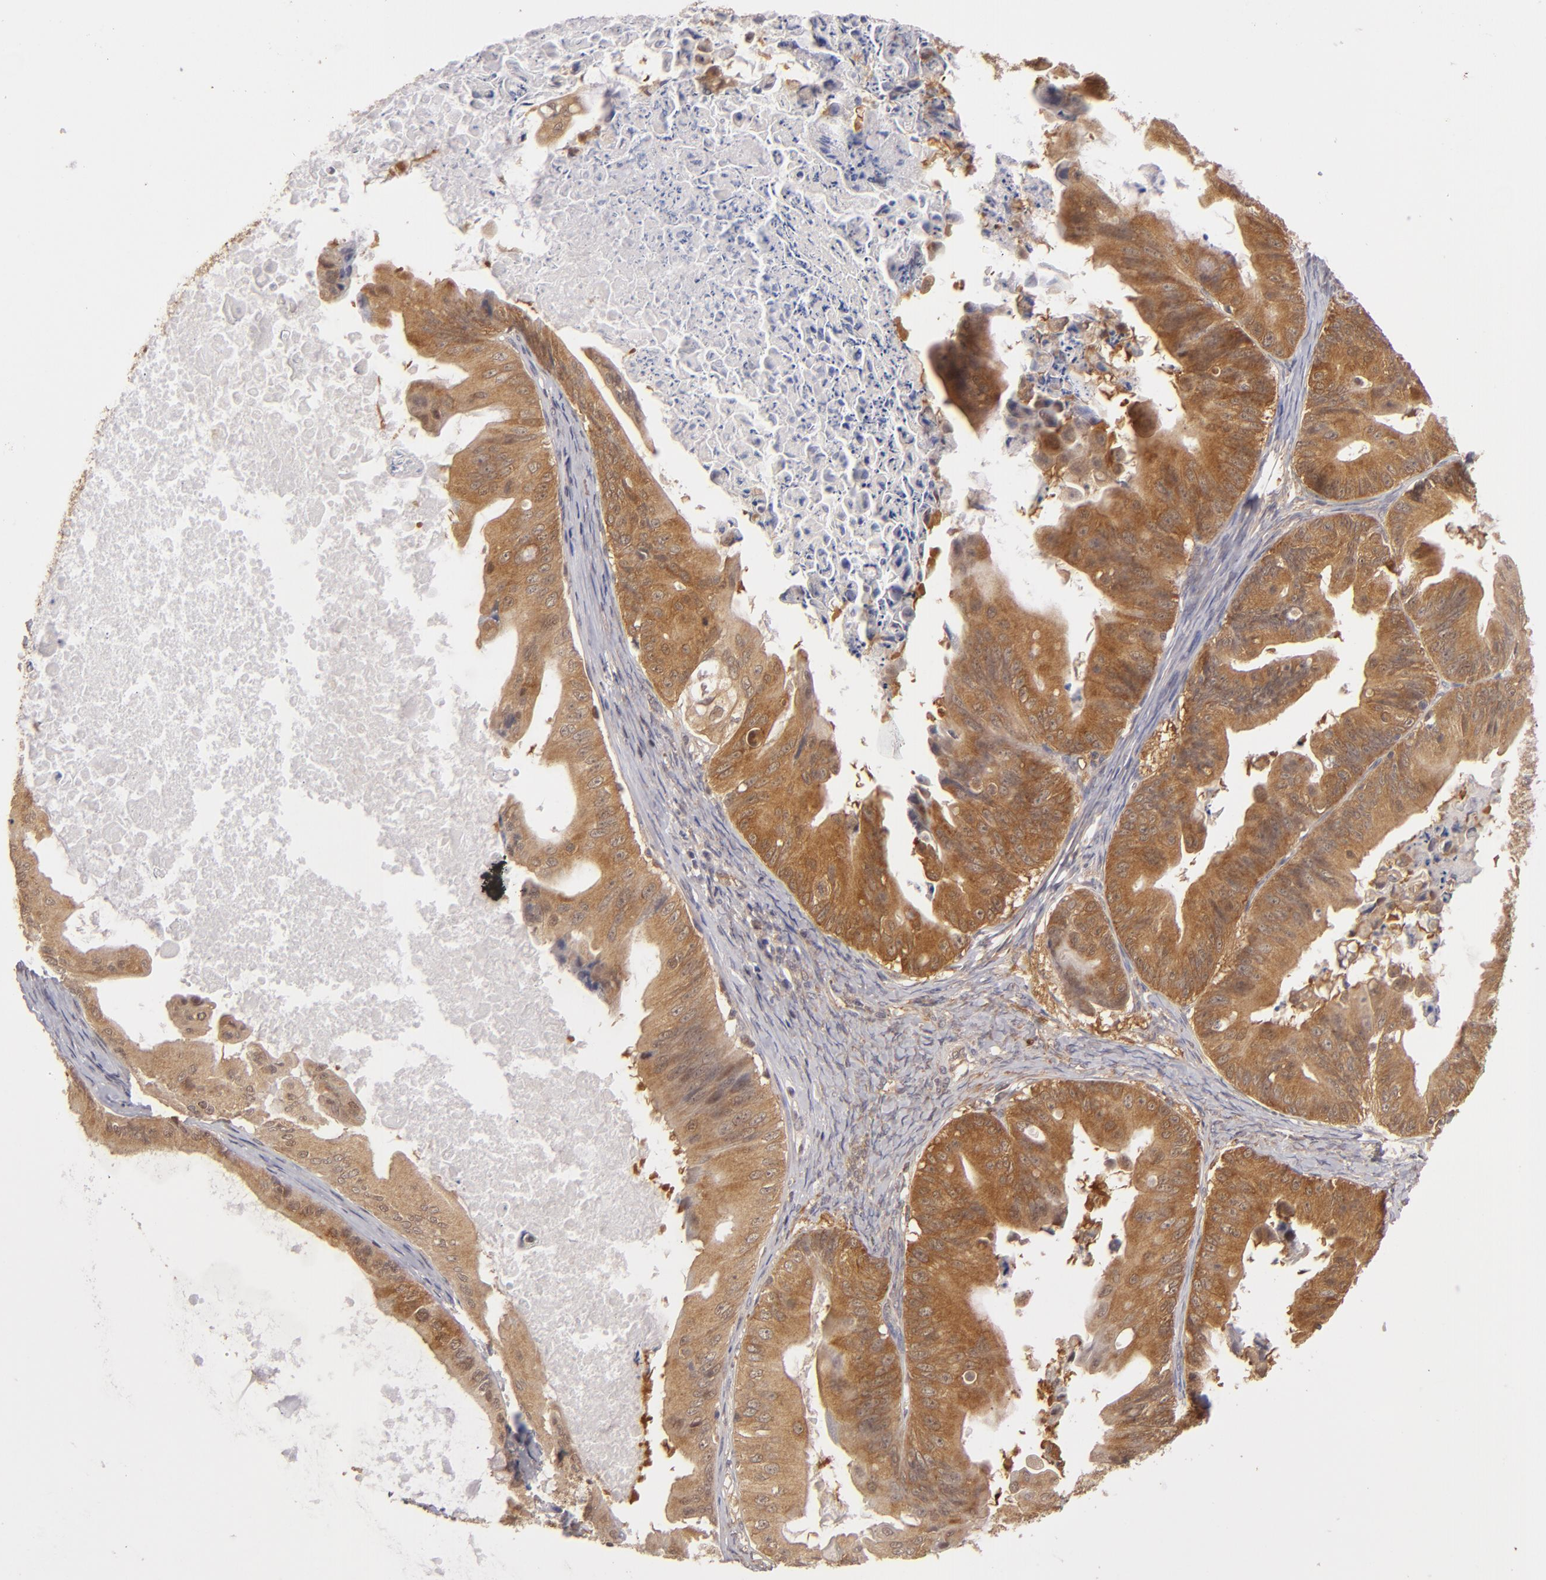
{"staining": {"intensity": "moderate", "quantity": ">75%", "location": "cytoplasmic/membranous"}, "tissue": "ovarian cancer", "cell_type": "Tumor cells", "image_type": "cancer", "snomed": [{"axis": "morphology", "description": "Cystadenocarcinoma, mucinous, NOS"}, {"axis": "topography", "description": "Ovary"}], "caption": "Immunohistochemistry (IHC) staining of ovarian mucinous cystadenocarcinoma, which shows medium levels of moderate cytoplasmic/membranous positivity in approximately >75% of tumor cells indicating moderate cytoplasmic/membranous protein positivity. The staining was performed using DAB (brown) for protein detection and nuclei were counterstained in hematoxylin (blue).", "gene": "MAPK3", "patient": {"sex": "female", "age": 37}}